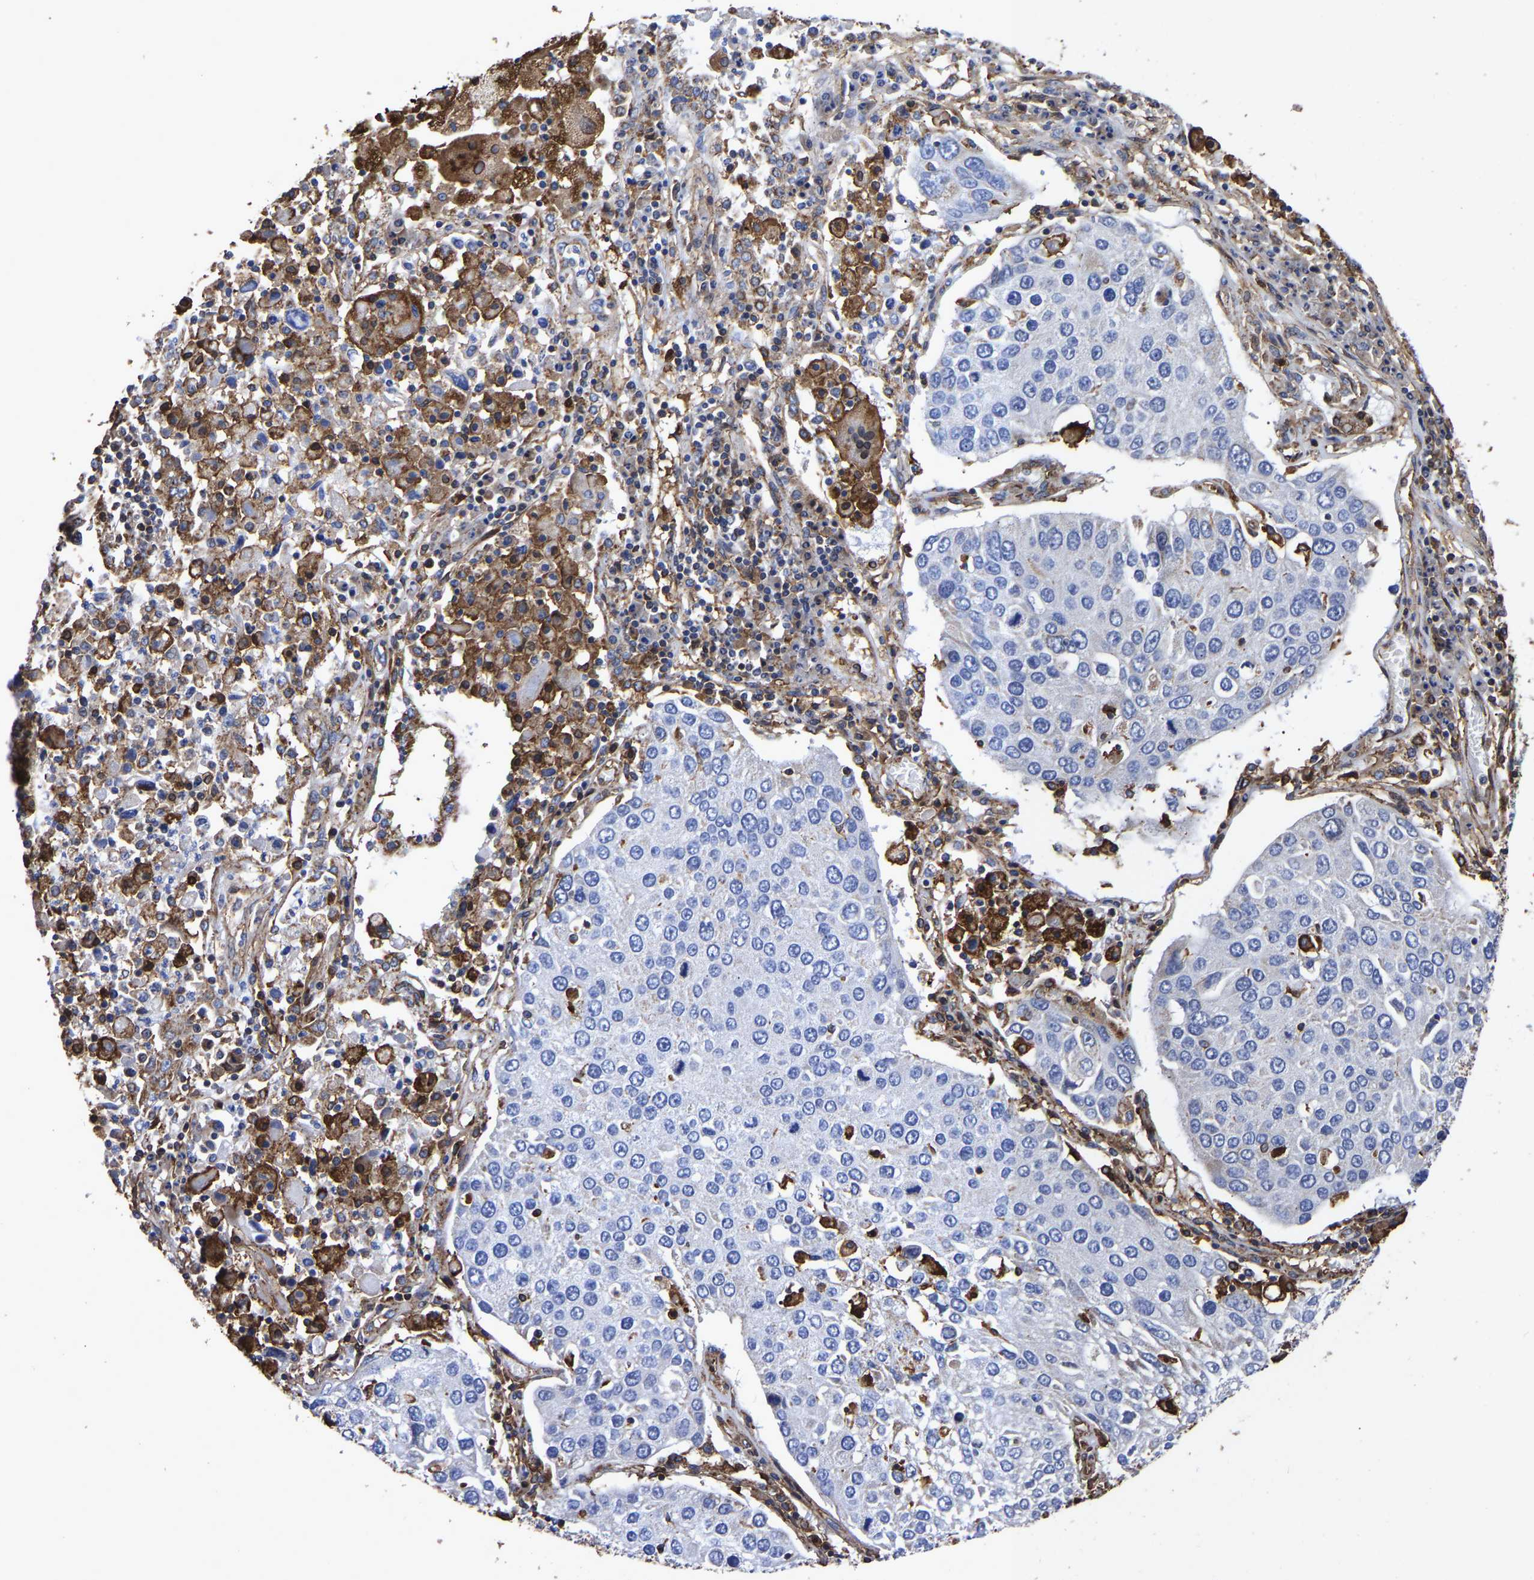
{"staining": {"intensity": "negative", "quantity": "none", "location": "none"}, "tissue": "lung cancer", "cell_type": "Tumor cells", "image_type": "cancer", "snomed": [{"axis": "morphology", "description": "Squamous cell carcinoma, NOS"}, {"axis": "topography", "description": "Lung"}], "caption": "The image exhibits no significant expression in tumor cells of lung squamous cell carcinoma.", "gene": "LIF", "patient": {"sex": "male", "age": 65}}